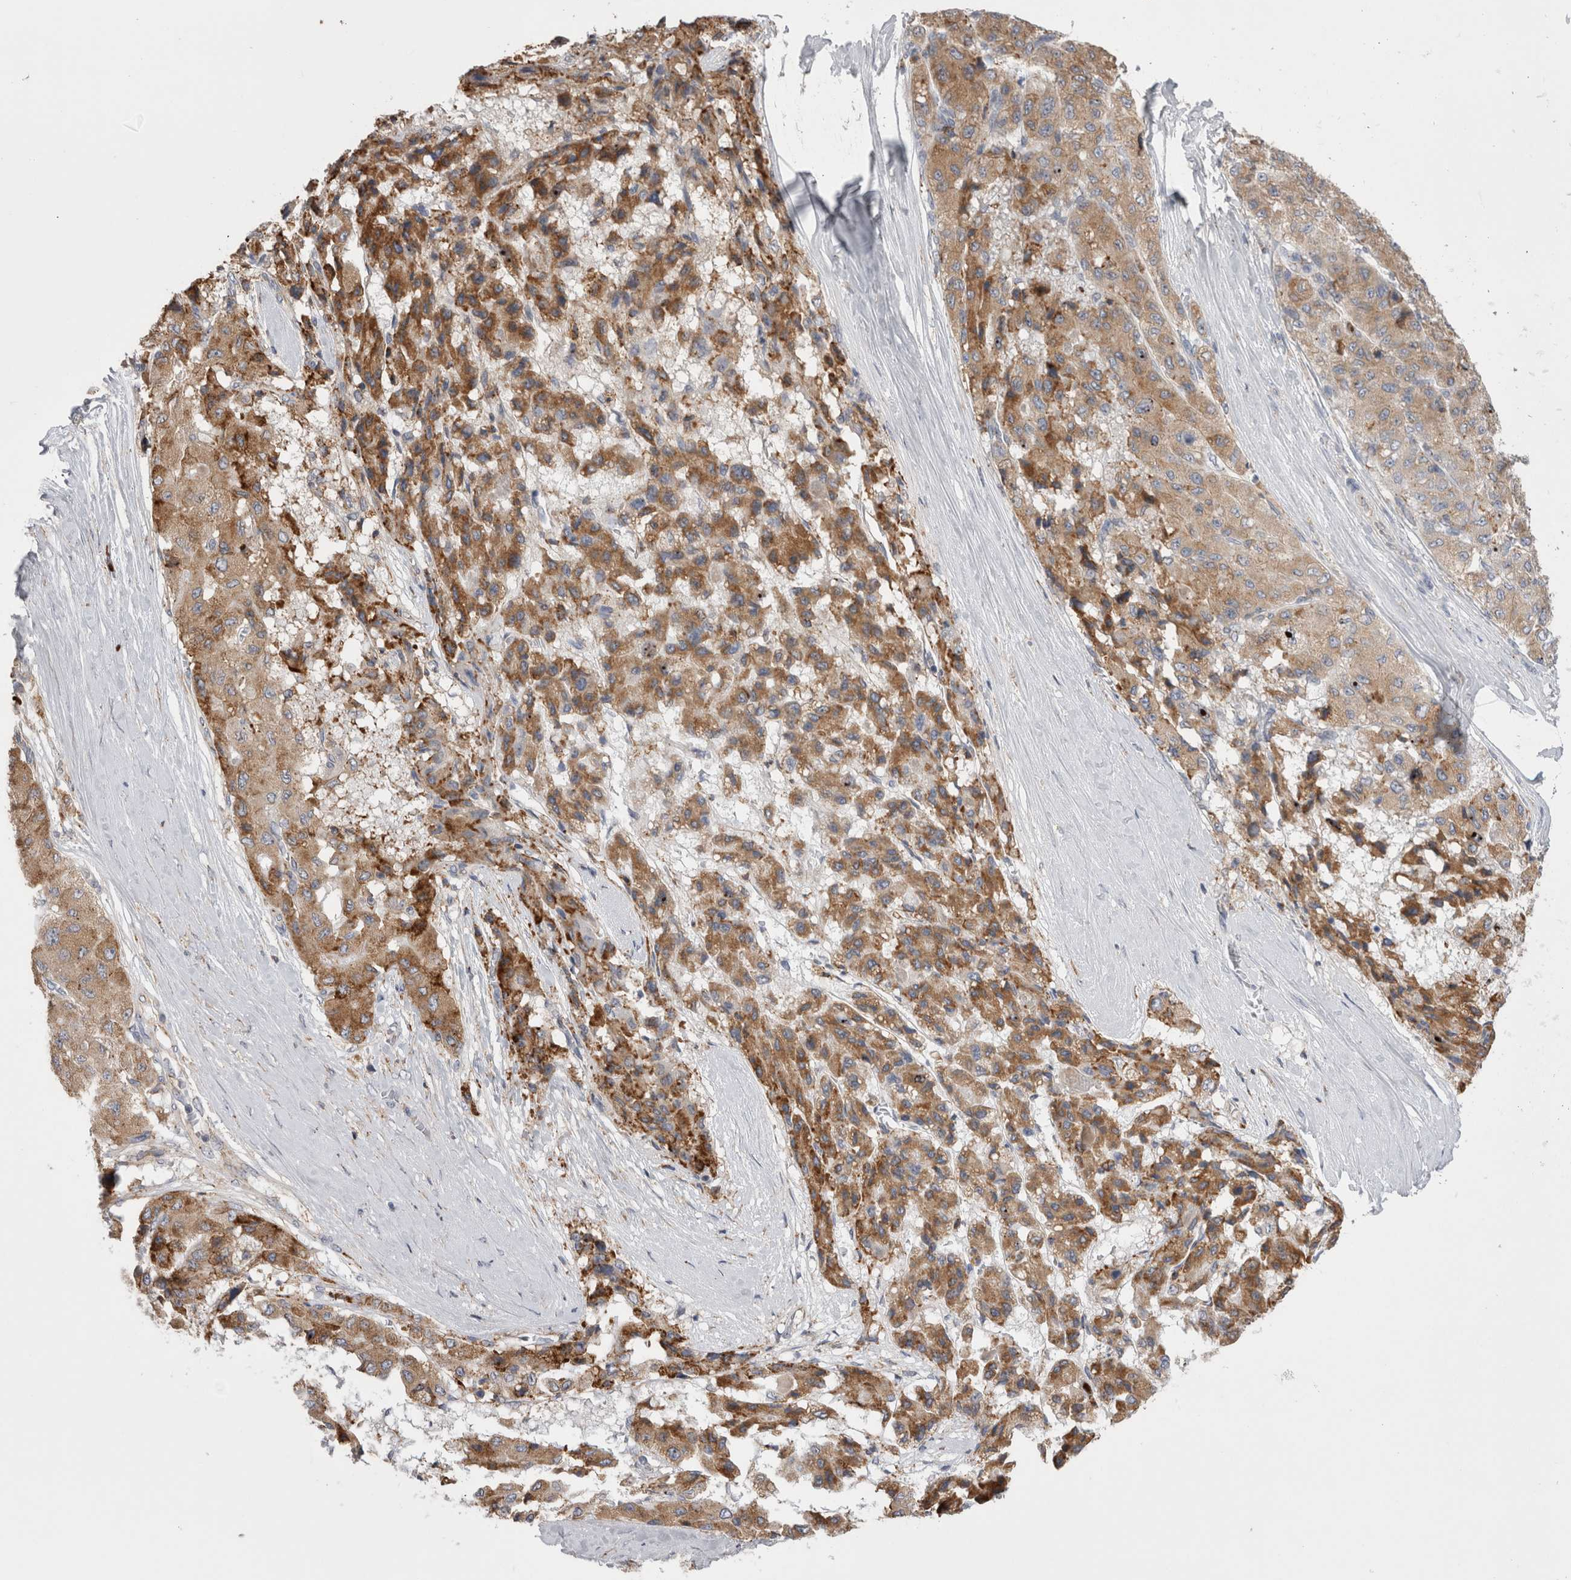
{"staining": {"intensity": "moderate", "quantity": ">75%", "location": "cytoplasmic/membranous"}, "tissue": "liver cancer", "cell_type": "Tumor cells", "image_type": "cancer", "snomed": [{"axis": "morphology", "description": "Carcinoma, Hepatocellular, NOS"}, {"axis": "topography", "description": "Liver"}], "caption": "Protein analysis of hepatocellular carcinoma (liver) tissue shows moderate cytoplasmic/membranous positivity in approximately >75% of tumor cells.", "gene": "ZNF341", "patient": {"sex": "male", "age": 80}}